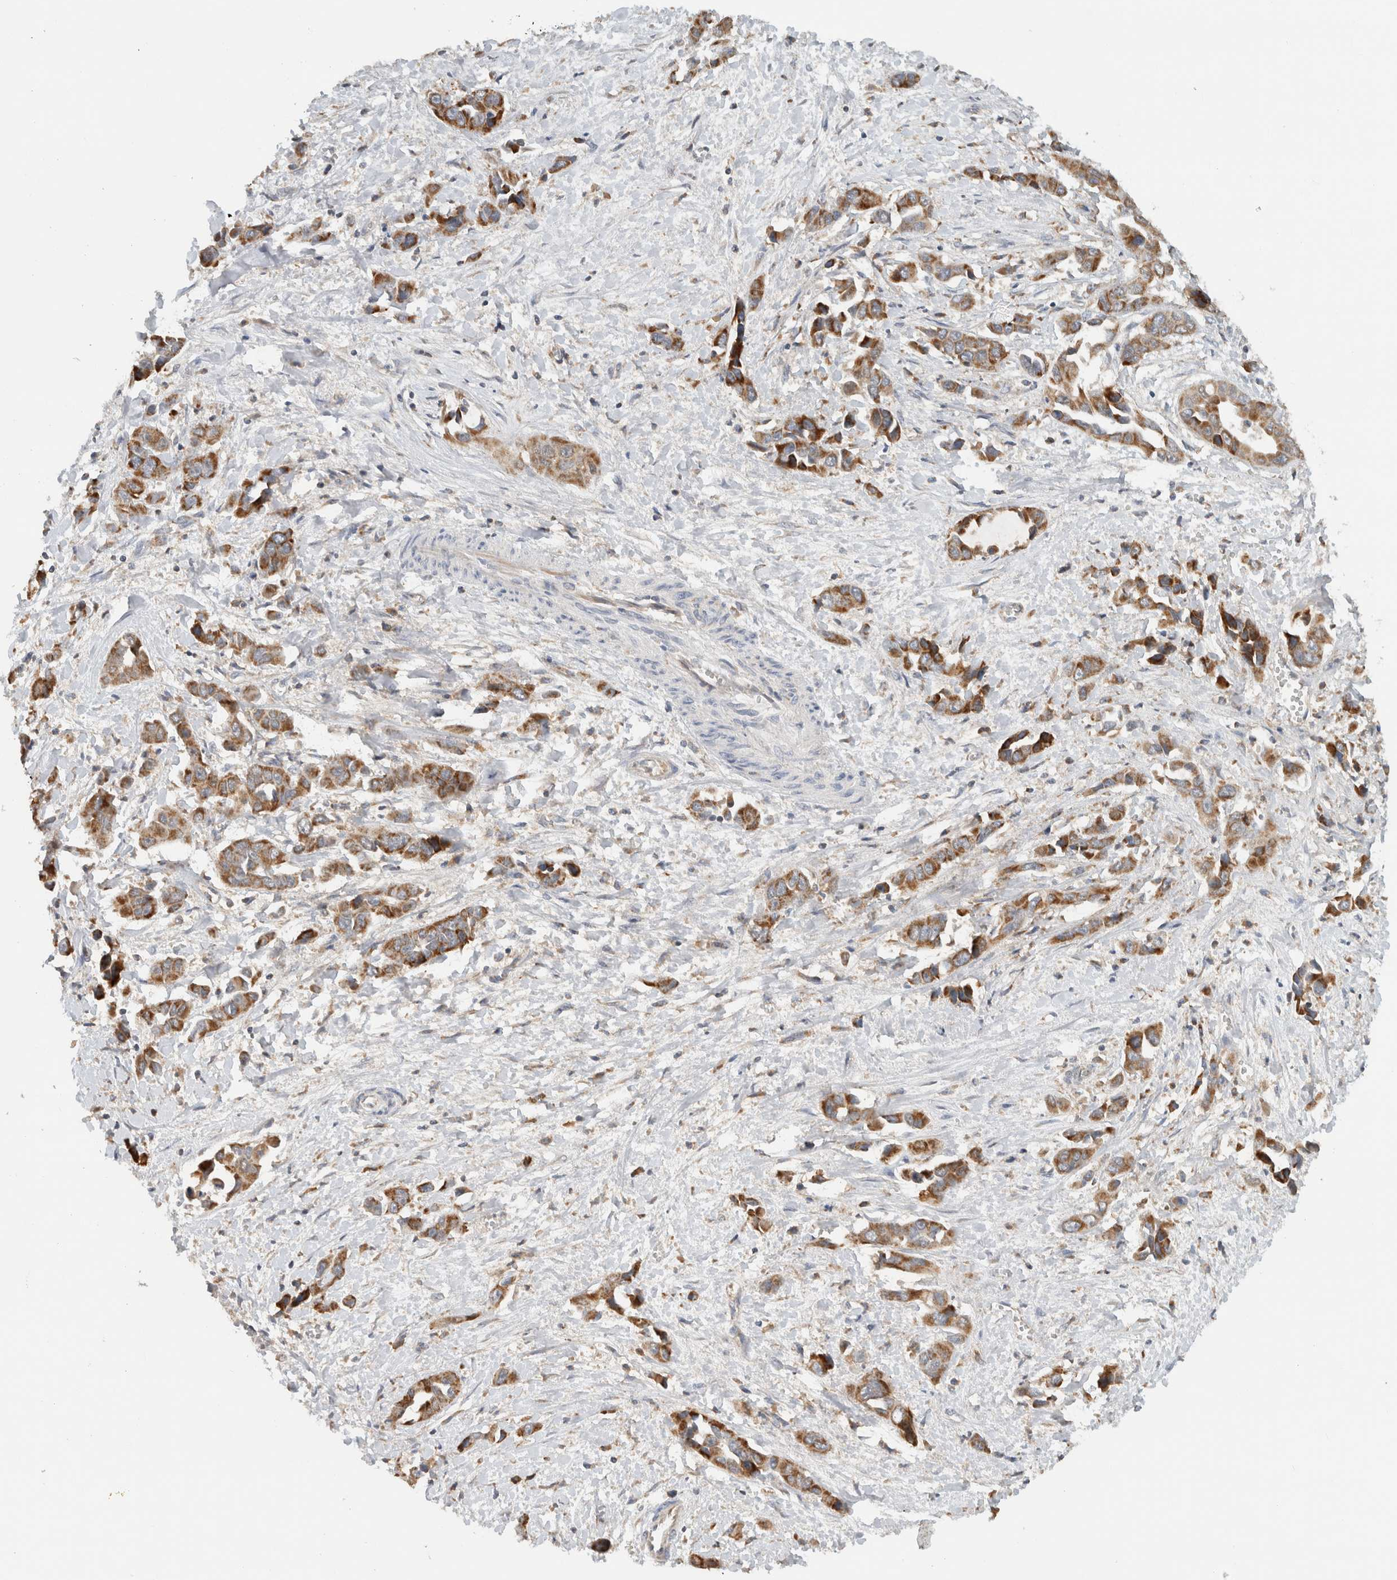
{"staining": {"intensity": "strong", "quantity": "25%-75%", "location": "cytoplasmic/membranous"}, "tissue": "liver cancer", "cell_type": "Tumor cells", "image_type": "cancer", "snomed": [{"axis": "morphology", "description": "Cholangiocarcinoma"}, {"axis": "topography", "description": "Liver"}], "caption": "Approximately 25%-75% of tumor cells in human liver cancer exhibit strong cytoplasmic/membranous protein staining as visualized by brown immunohistochemical staining.", "gene": "AMPD1", "patient": {"sex": "female", "age": 52}}